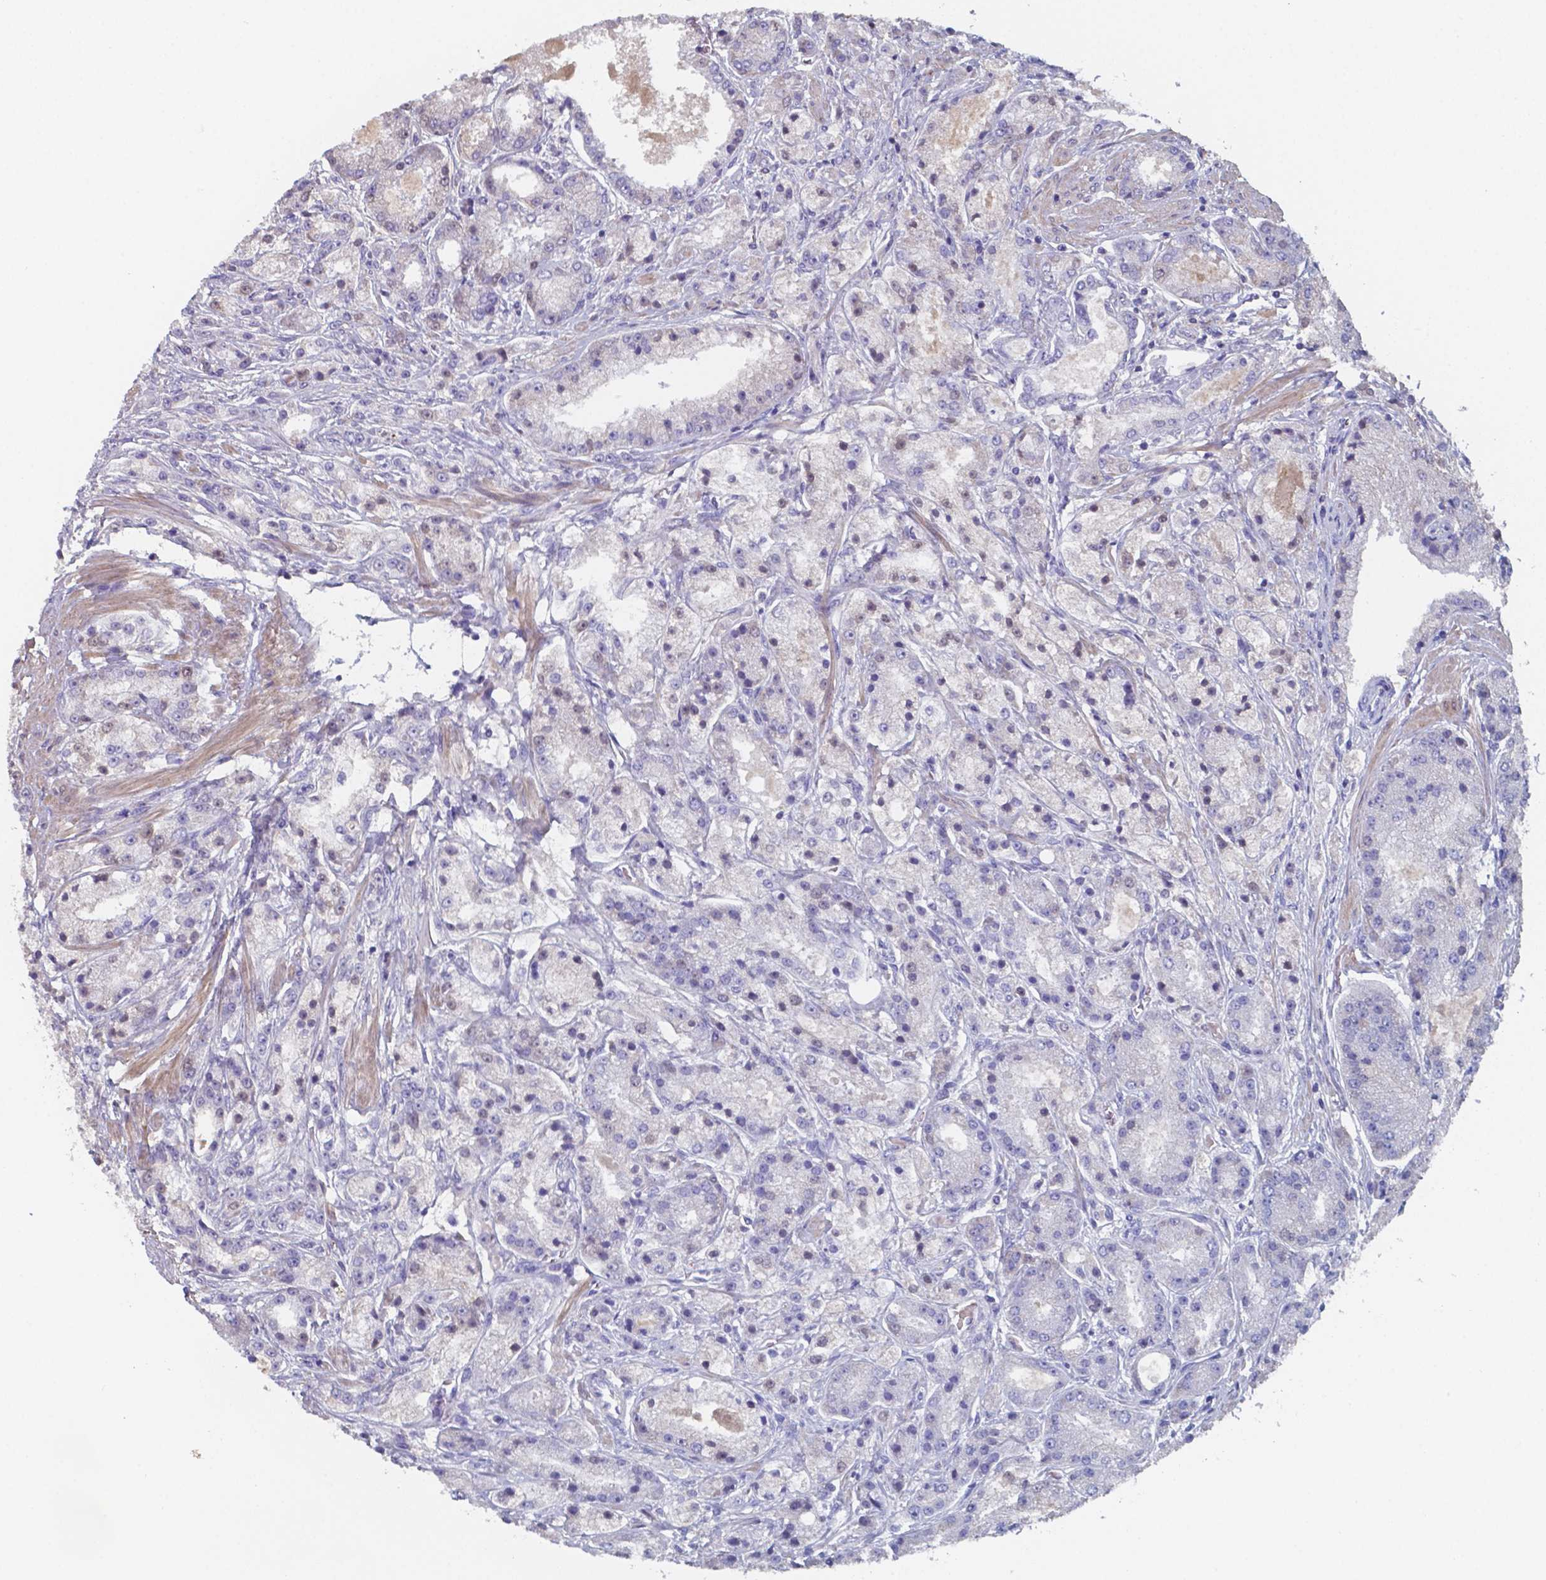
{"staining": {"intensity": "negative", "quantity": "none", "location": "none"}, "tissue": "prostate cancer", "cell_type": "Tumor cells", "image_type": "cancer", "snomed": [{"axis": "morphology", "description": "Adenocarcinoma, High grade"}, {"axis": "topography", "description": "Prostate"}], "caption": "Tumor cells are negative for protein expression in human prostate cancer (adenocarcinoma (high-grade)). (IHC, brightfield microscopy, high magnification).", "gene": "BTBD17", "patient": {"sex": "male", "age": 67}}